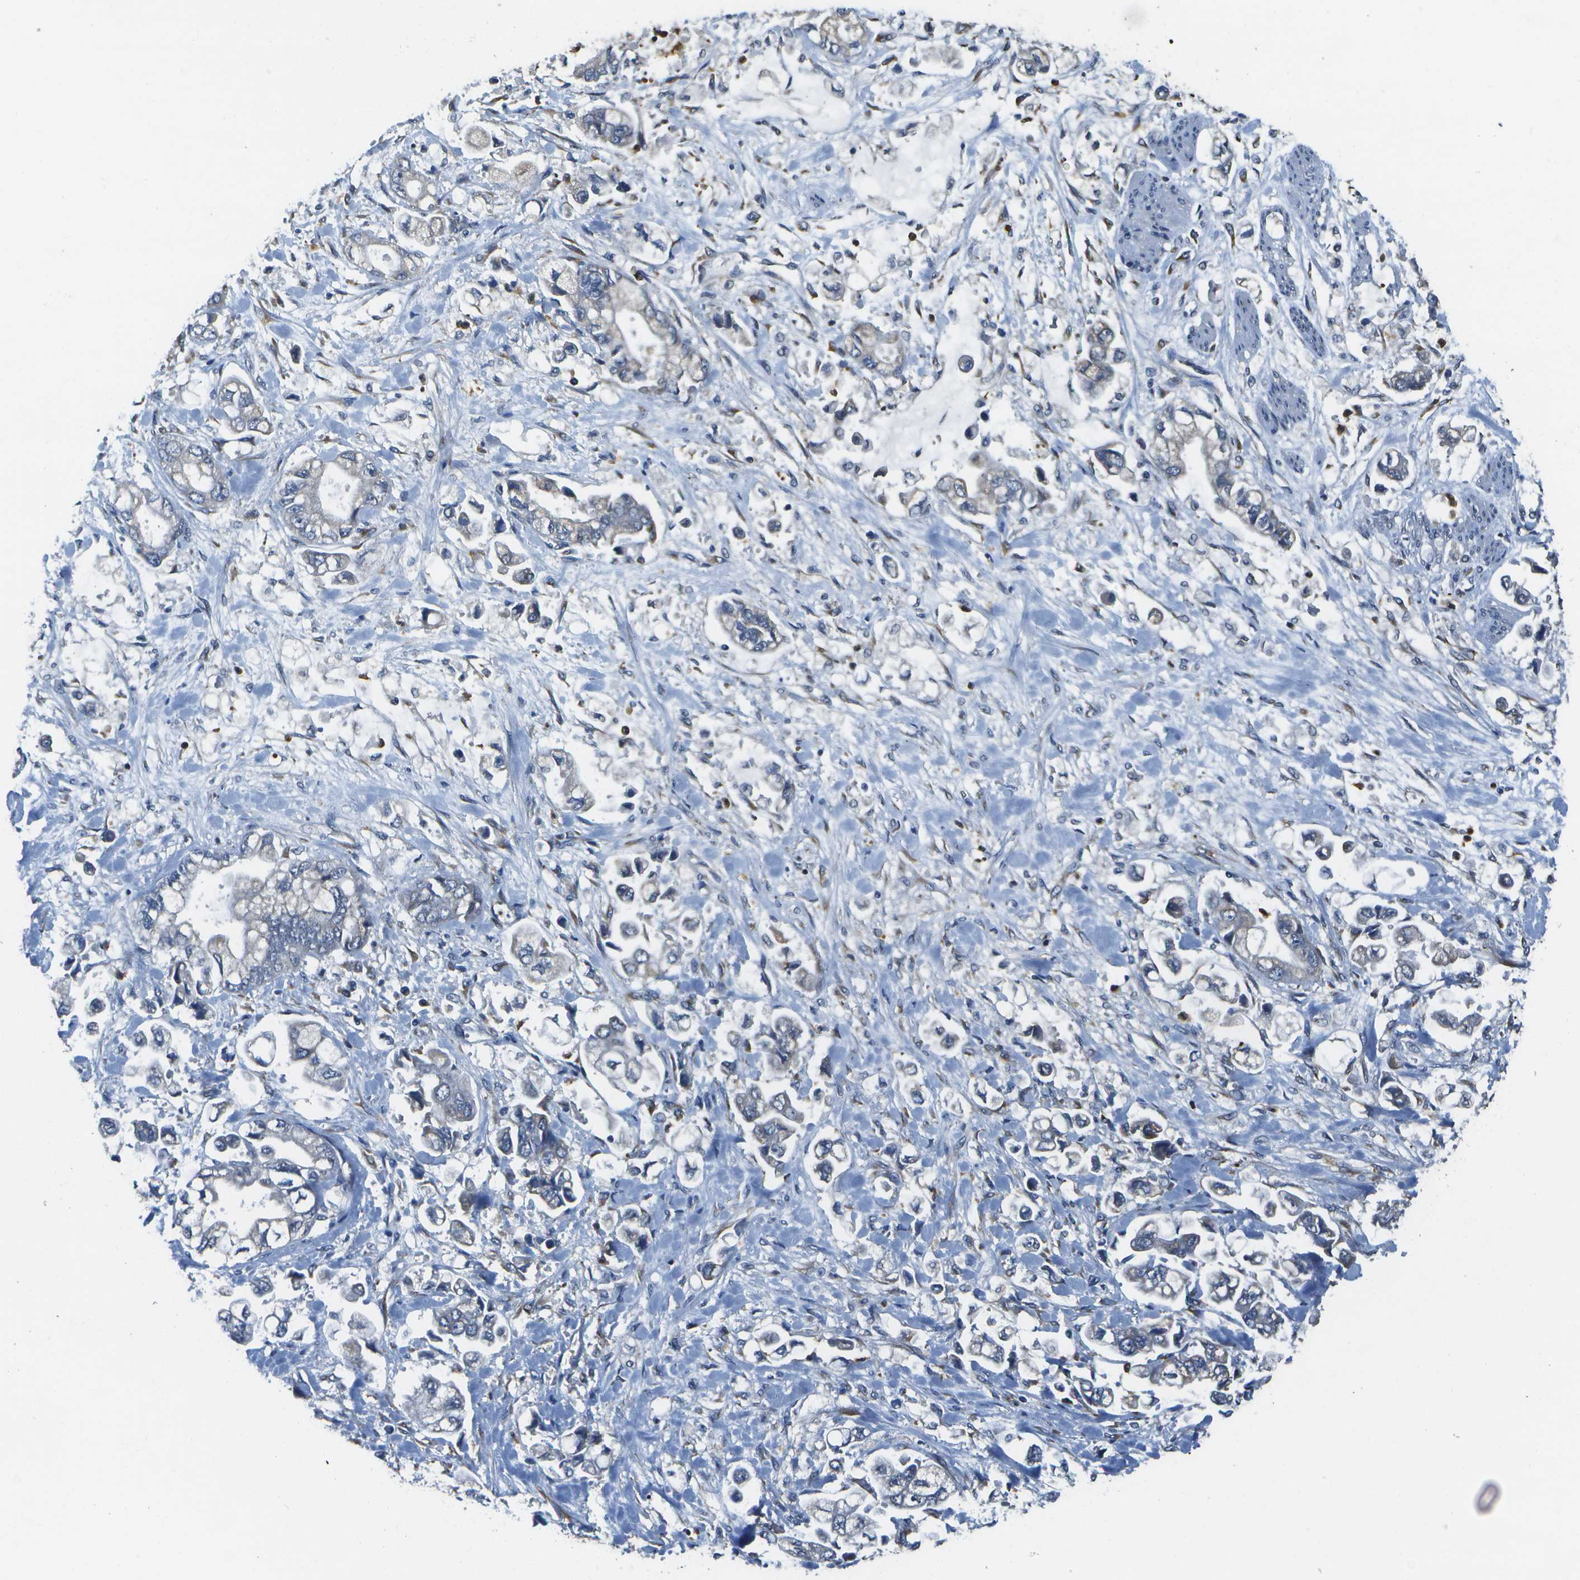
{"staining": {"intensity": "negative", "quantity": "none", "location": "none"}, "tissue": "stomach cancer", "cell_type": "Tumor cells", "image_type": "cancer", "snomed": [{"axis": "morphology", "description": "Normal tissue, NOS"}, {"axis": "morphology", "description": "Adenocarcinoma, NOS"}, {"axis": "topography", "description": "Stomach"}], "caption": "The image exhibits no staining of tumor cells in stomach adenocarcinoma. (Stains: DAB (3,3'-diaminobenzidine) immunohistochemistry (IHC) with hematoxylin counter stain, Microscopy: brightfield microscopy at high magnification).", "gene": "DSE", "patient": {"sex": "male", "age": 62}}